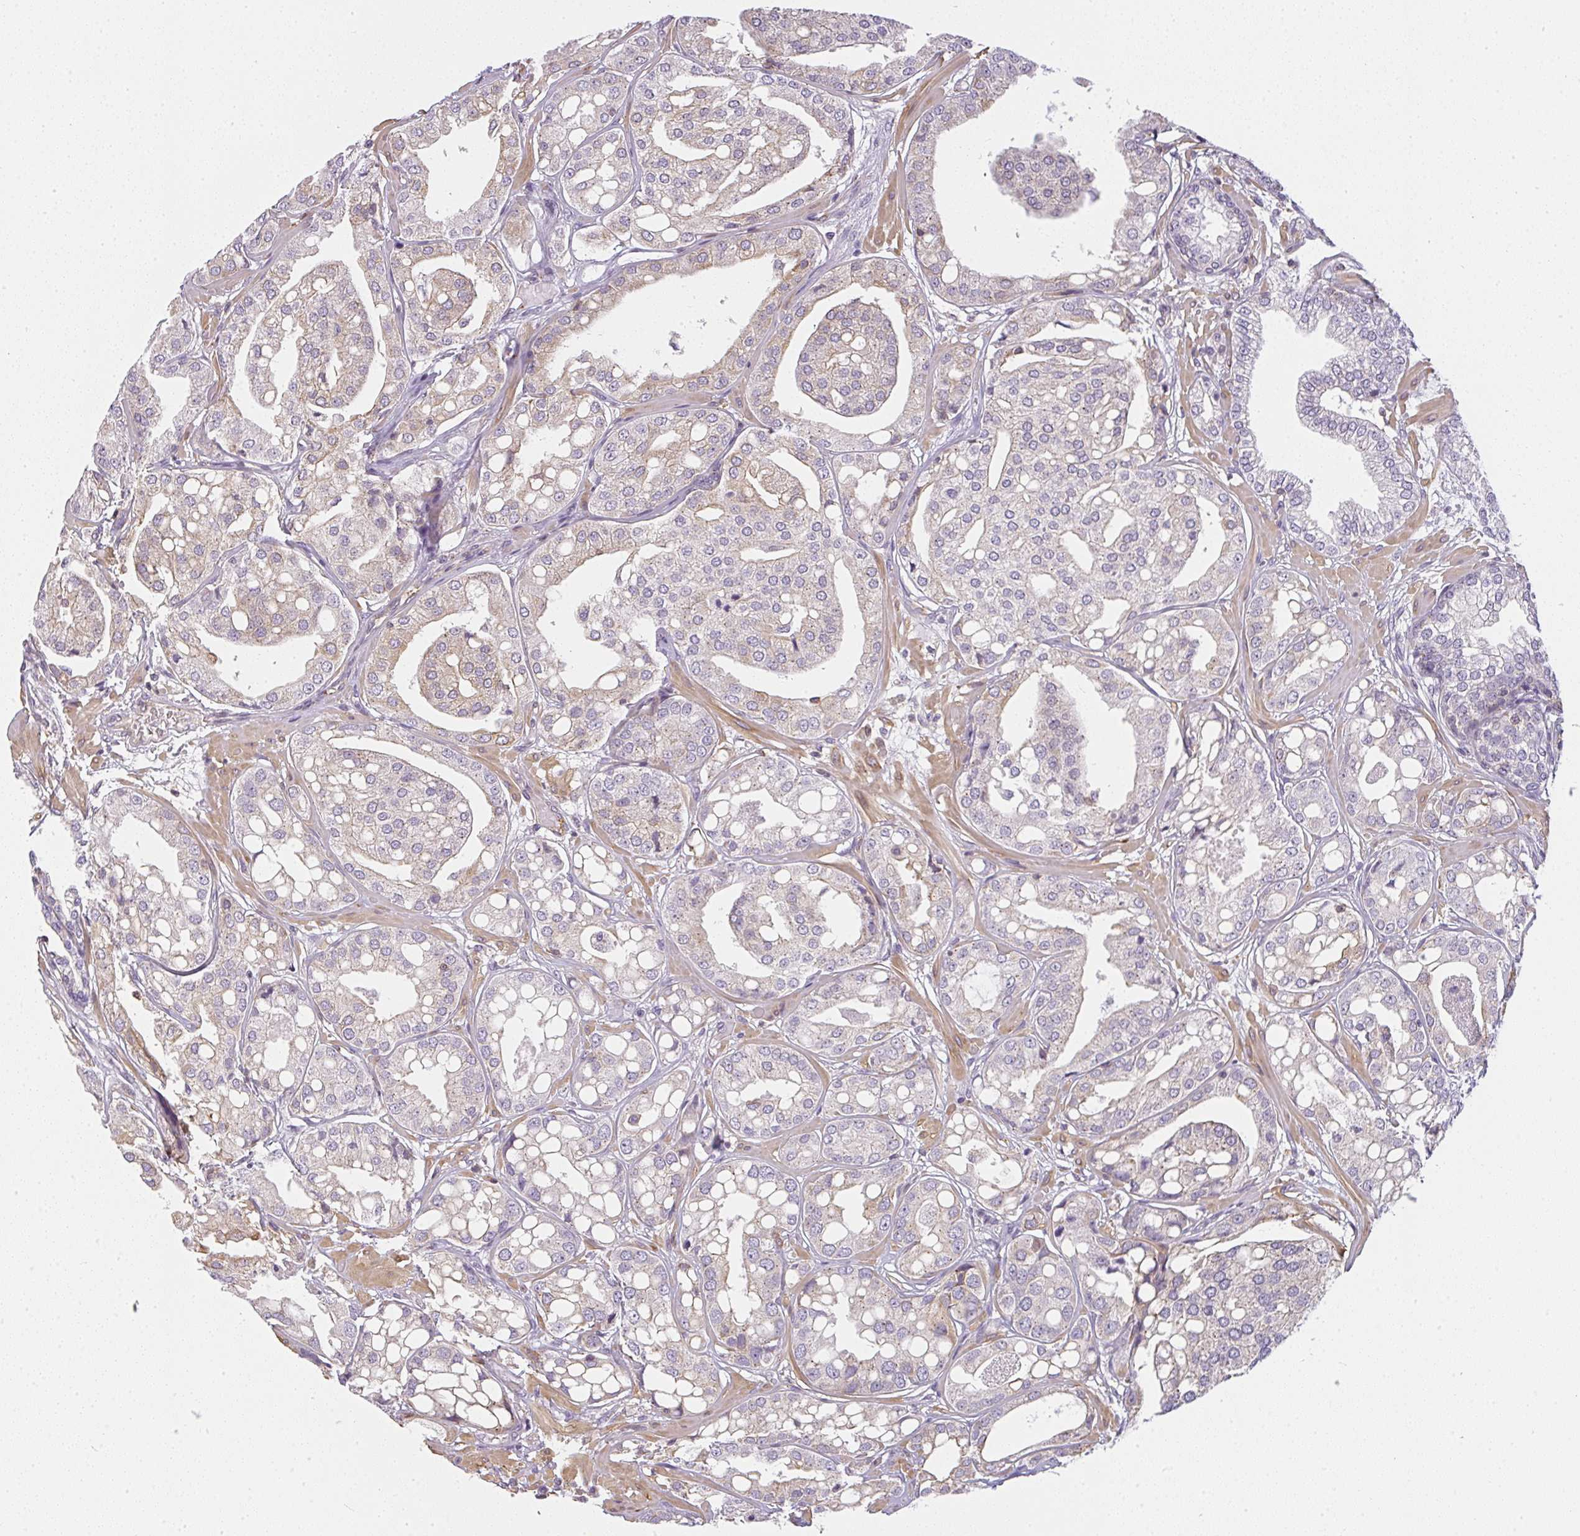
{"staining": {"intensity": "weak", "quantity": "<25%", "location": "cytoplasmic/membranous"}, "tissue": "renal cancer", "cell_type": "Tumor cells", "image_type": "cancer", "snomed": [{"axis": "morphology", "description": "Adenocarcinoma, NOS"}, {"axis": "topography", "description": "Urinary bladder"}], "caption": "A micrograph of renal adenocarcinoma stained for a protein demonstrates no brown staining in tumor cells.", "gene": "SULF1", "patient": {"sex": "male", "age": 61}}